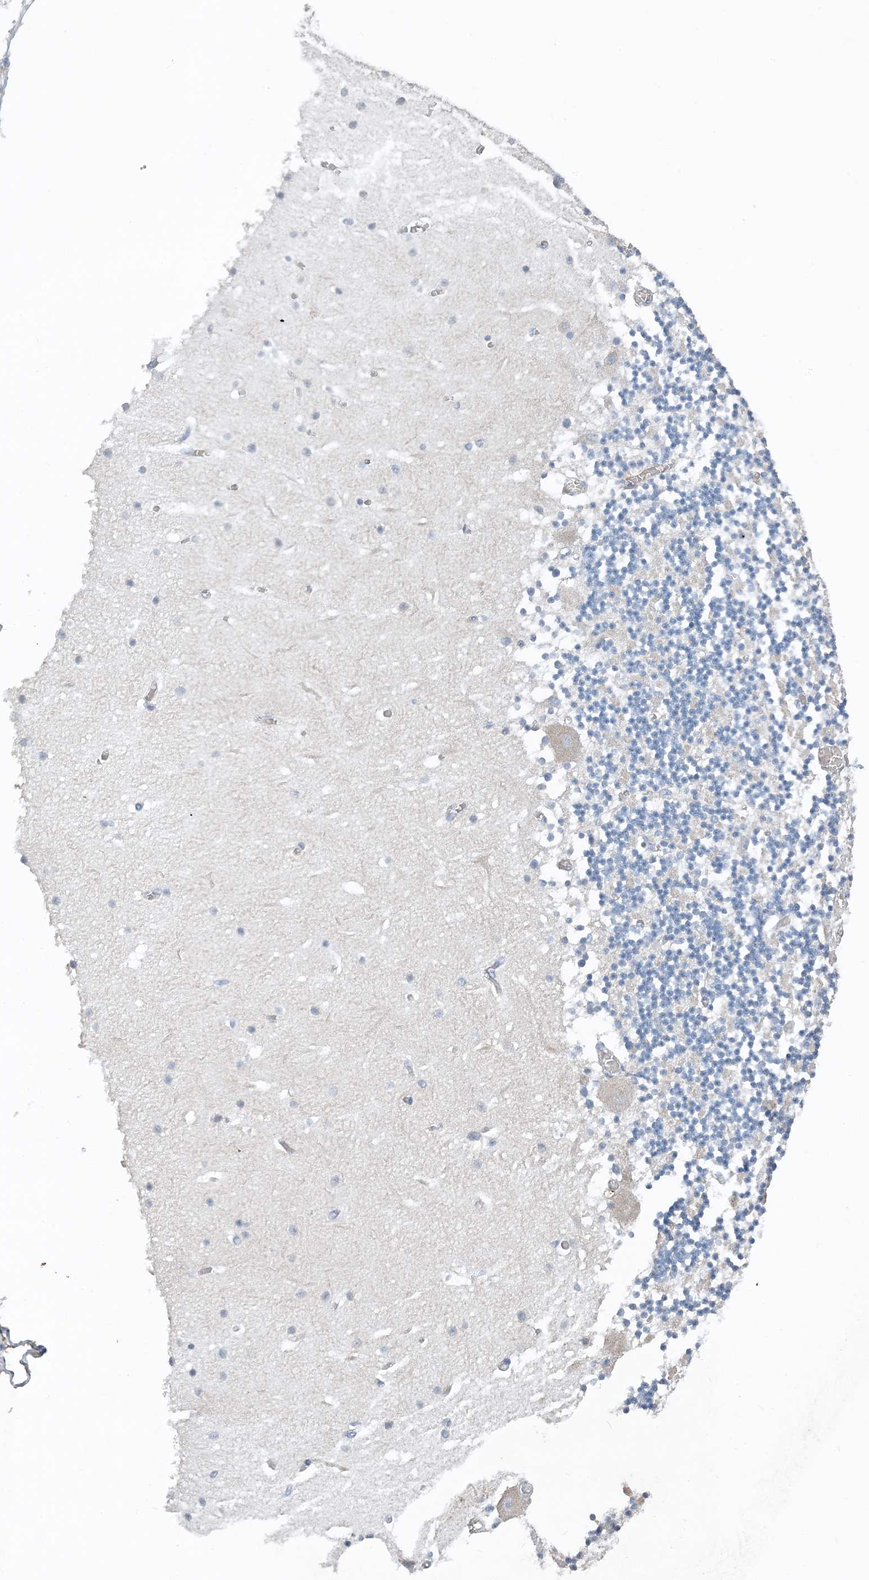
{"staining": {"intensity": "negative", "quantity": "none", "location": "none"}, "tissue": "cerebellum", "cell_type": "Cells in granular layer", "image_type": "normal", "snomed": [{"axis": "morphology", "description": "Normal tissue, NOS"}, {"axis": "topography", "description": "Cerebellum"}], "caption": "Immunohistochemistry of normal cerebellum shows no positivity in cells in granular layer. (DAB (3,3'-diaminobenzidine) immunohistochemistry (IHC) with hematoxylin counter stain).", "gene": "CTRL", "patient": {"sex": "female", "age": 28}}